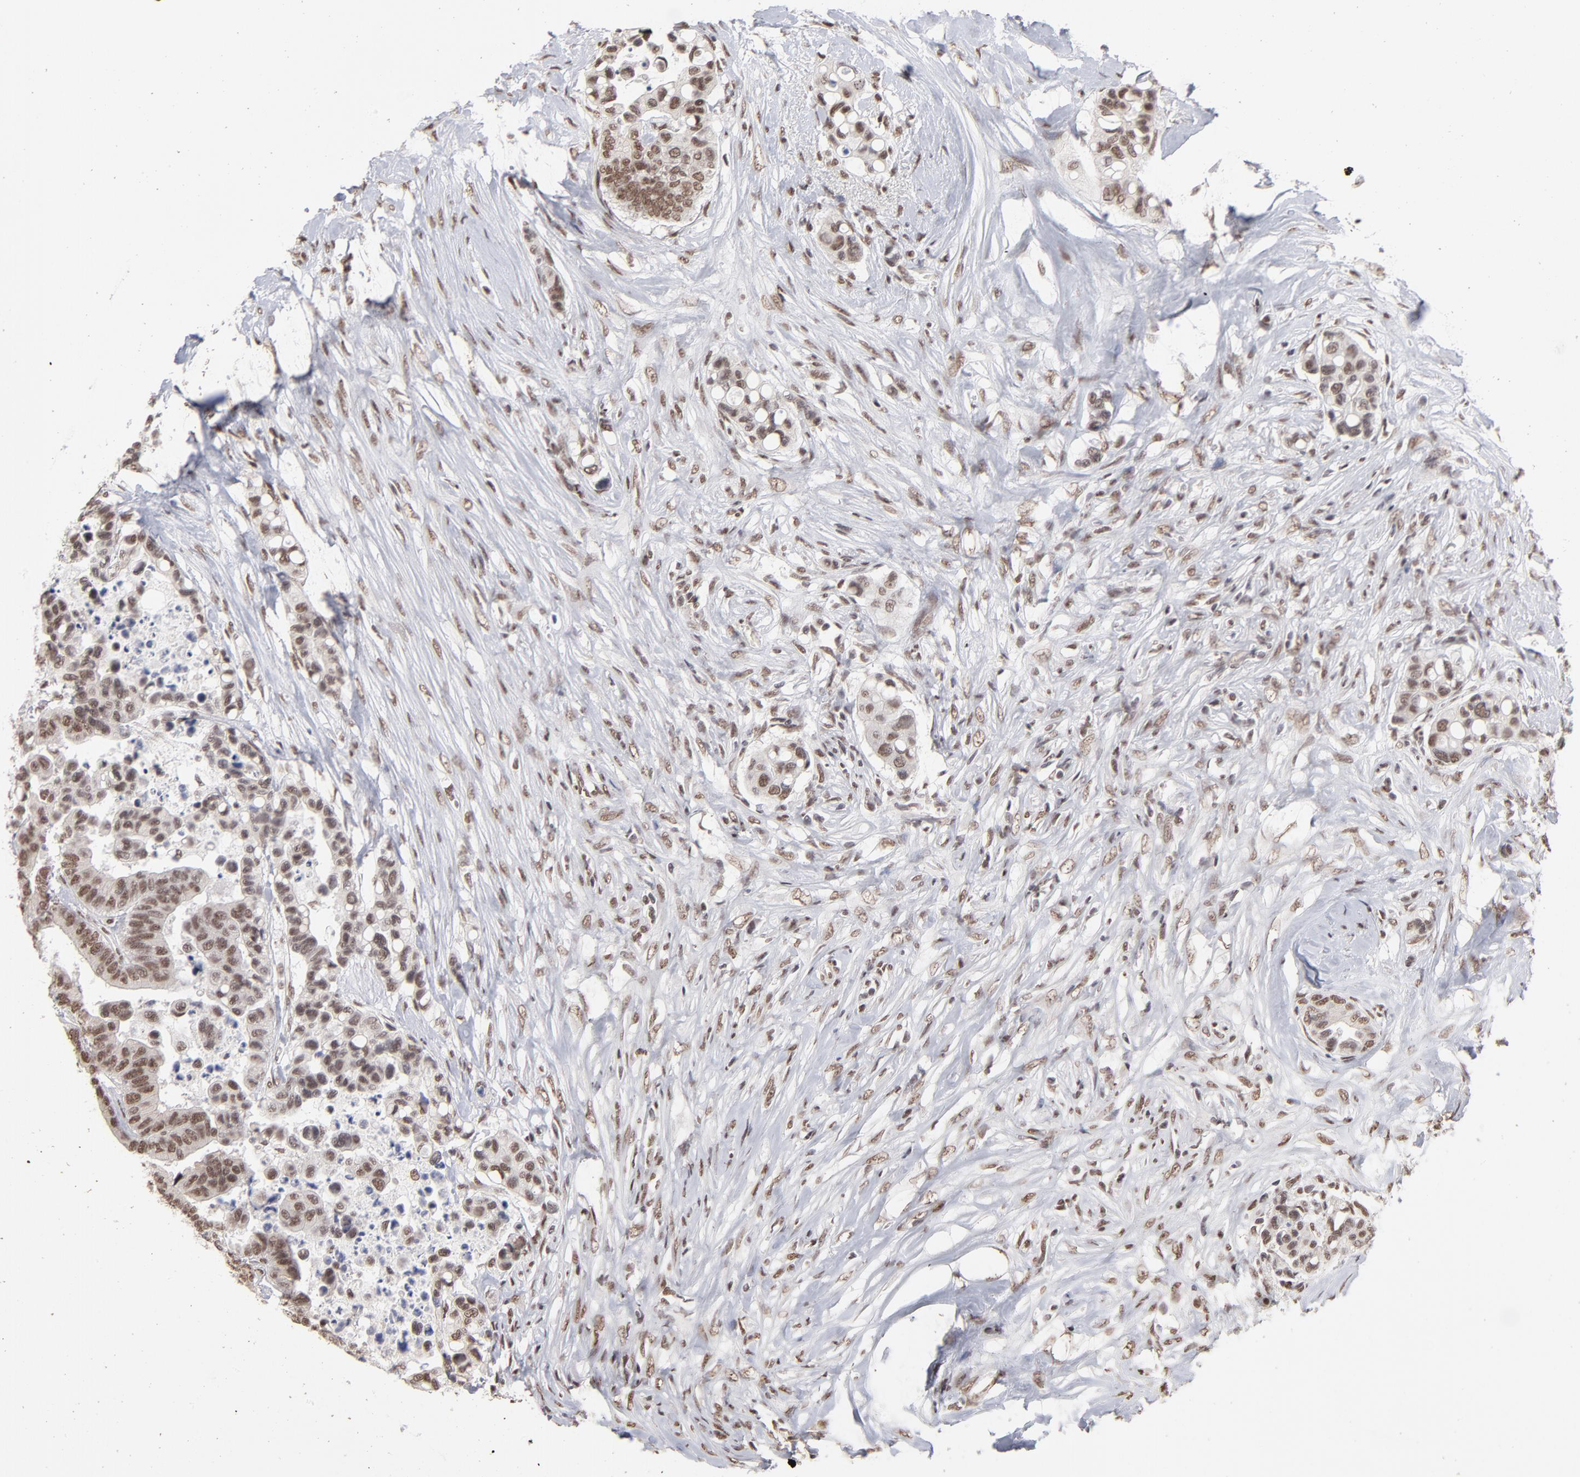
{"staining": {"intensity": "moderate", "quantity": ">75%", "location": "cytoplasmic/membranous,nuclear"}, "tissue": "colorectal cancer", "cell_type": "Tumor cells", "image_type": "cancer", "snomed": [{"axis": "morphology", "description": "Adenocarcinoma, NOS"}, {"axis": "topography", "description": "Colon"}], "caption": "An image of human colorectal adenocarcinoma stained for a protein reveals moderate cytoplasmic/membranous and nuclear brown staining in tumor cells. (DAB = brown stain, brightfield microscopy at high magnification).", "gene": "ZNF3", "patient": {"sex": "male", "age": 82}}